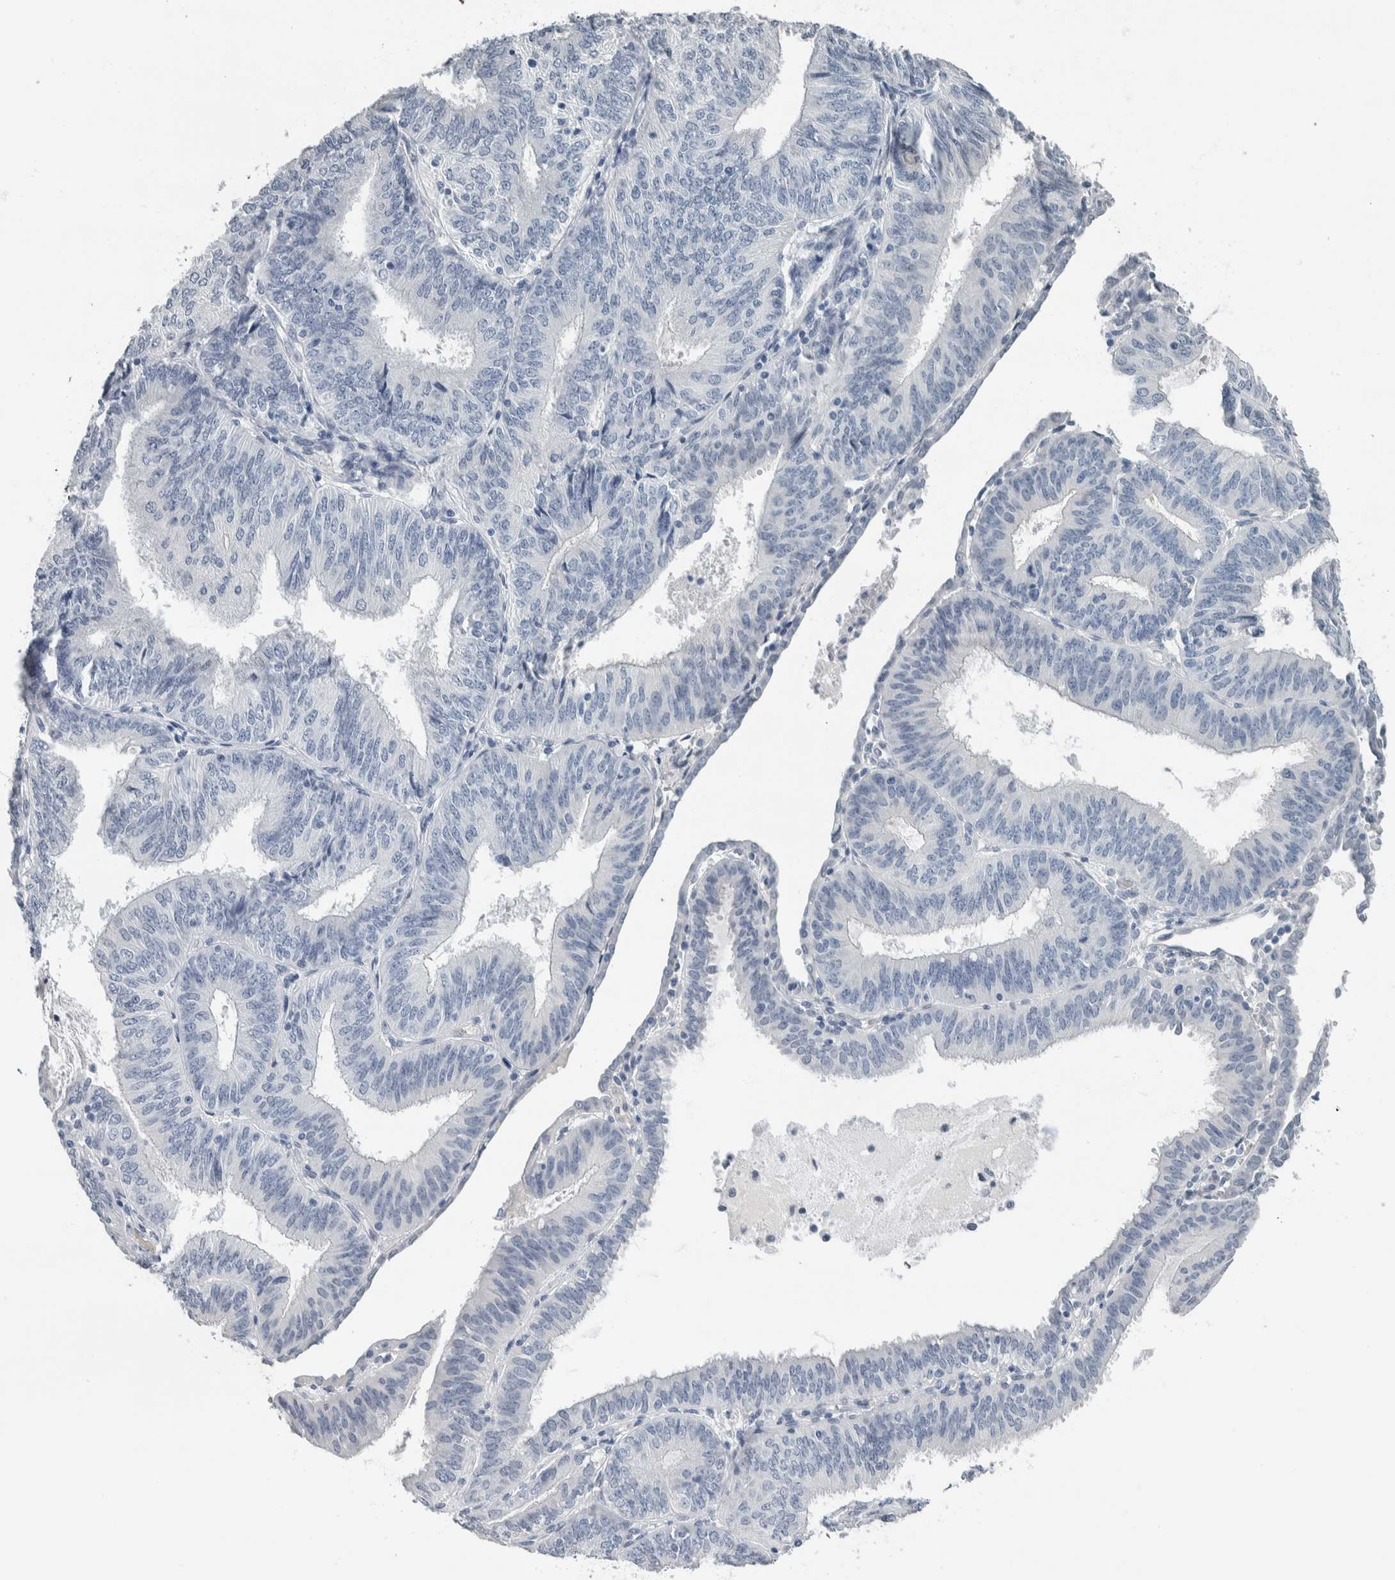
{"staining": {"intensity": "negative", "quantity": "none", "location": "none"}, "tissue": "endometrial cancer", "cell_type": "Tumor cells", "image_type": "cancer", "snomed": [{"axis": "morphology", "description": "Adenocarcinoma, NOS"}, {"axis": "topography", "description": "Endometrium"}], "caption": "The immunohistochemistry (IHC) image has no significant staining in tumor cells of endometrial cancer tissue. Brightfield microscopy of IHC stained with DAB (3,3'-diaminobenzidine) (brown) and hematoxylin (blue), captured at high magnification.", "gene": "NEFM", "patient": {"sex": "female", "age": 58}}